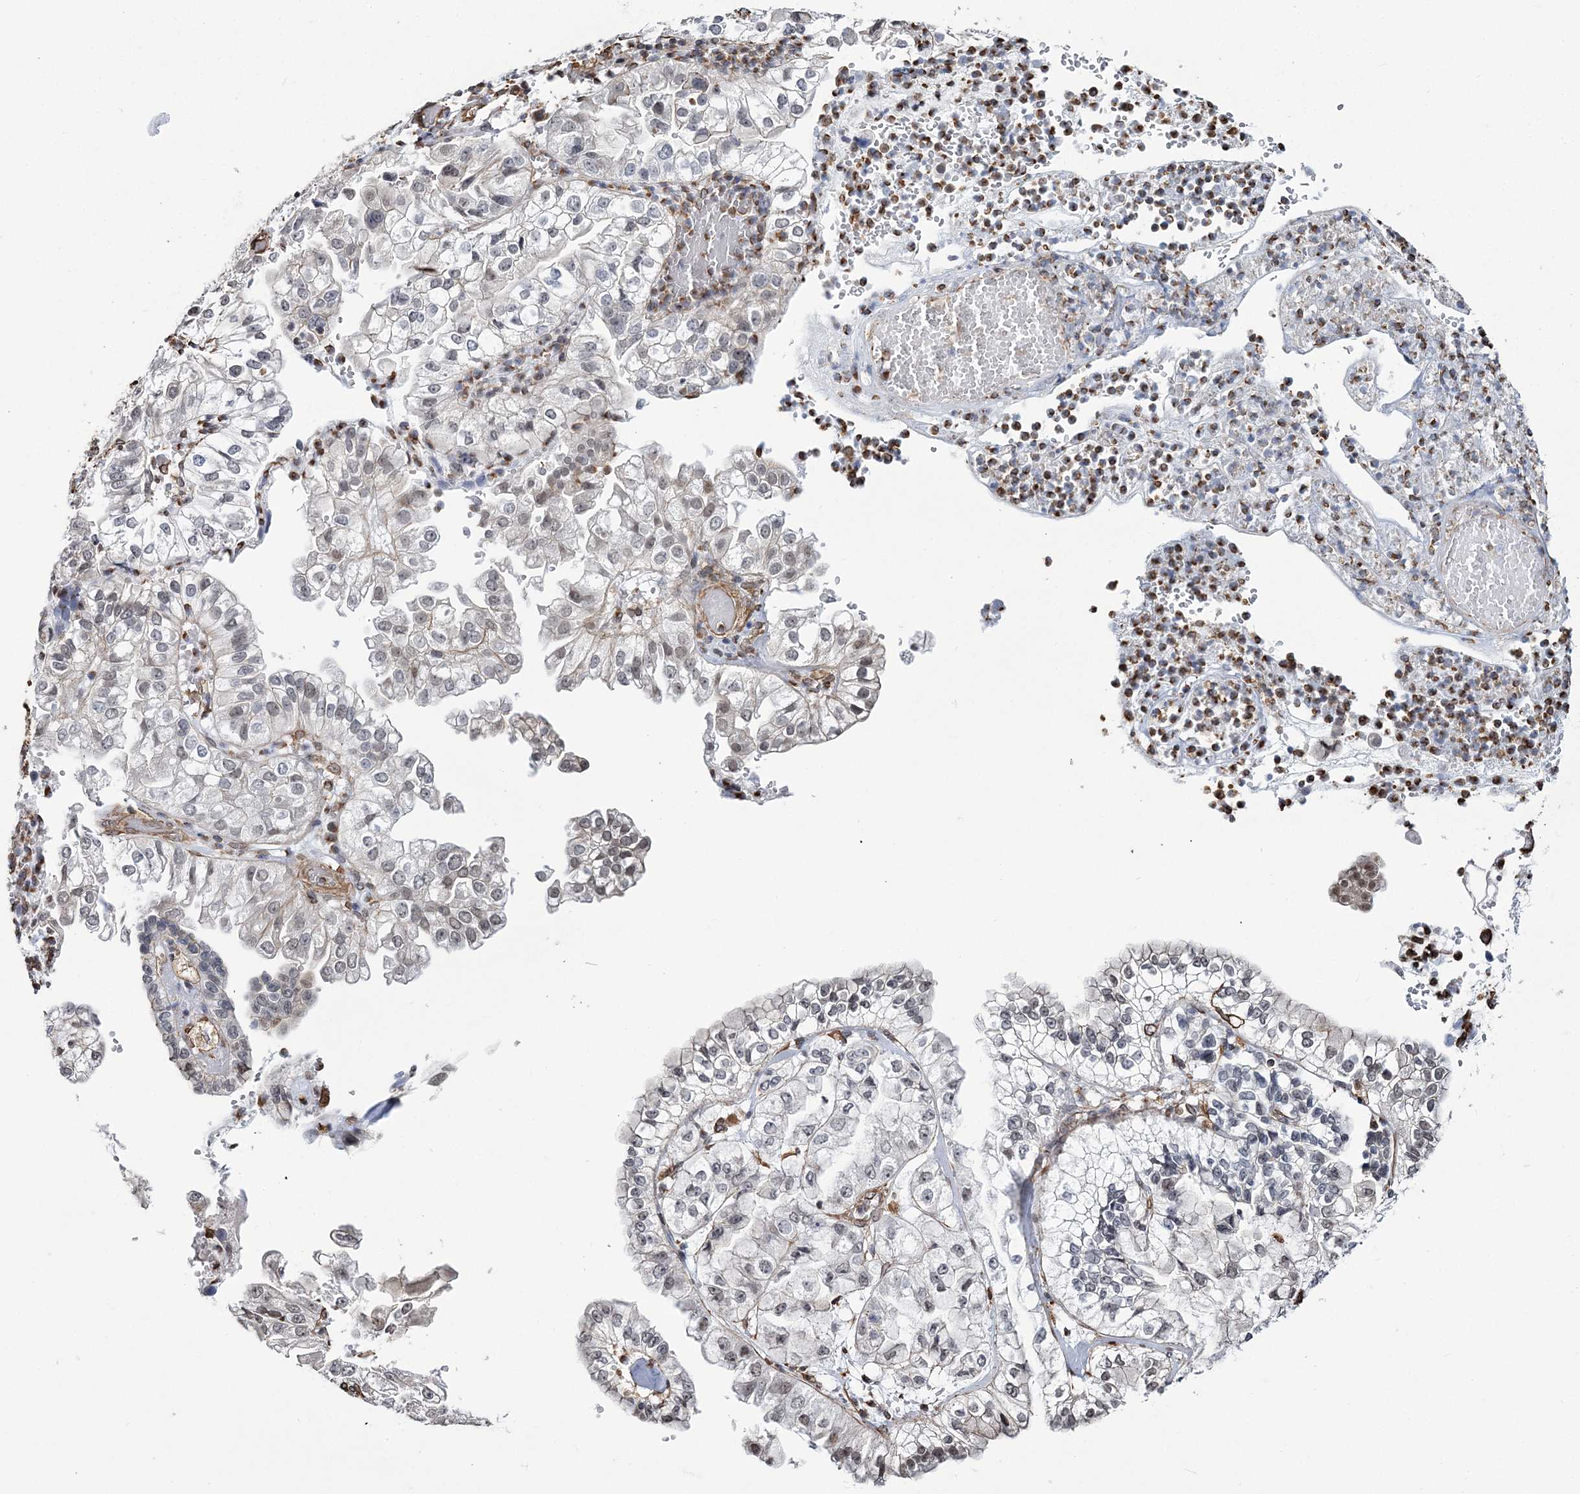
{"staining": {"intensity": "weak", "quantity": "<25%", "location": "nuclear"}, "tissue": "liver cancer", "cell_type": "Tumor cells", "image_type": "cancer", "snomed": [{"axis": "morphology", "description": "Cholangiocarcinoma"}, {"axis": "topography", "description": "Liver"}], "caption": "Liver cancer (cholangiocarcinoma) stained for a protein using immunohistochemistry (IHC) displays no positivity tumor cells.", "gene": "ATP11B", "patient": {"sex": "female", "age": 79}}